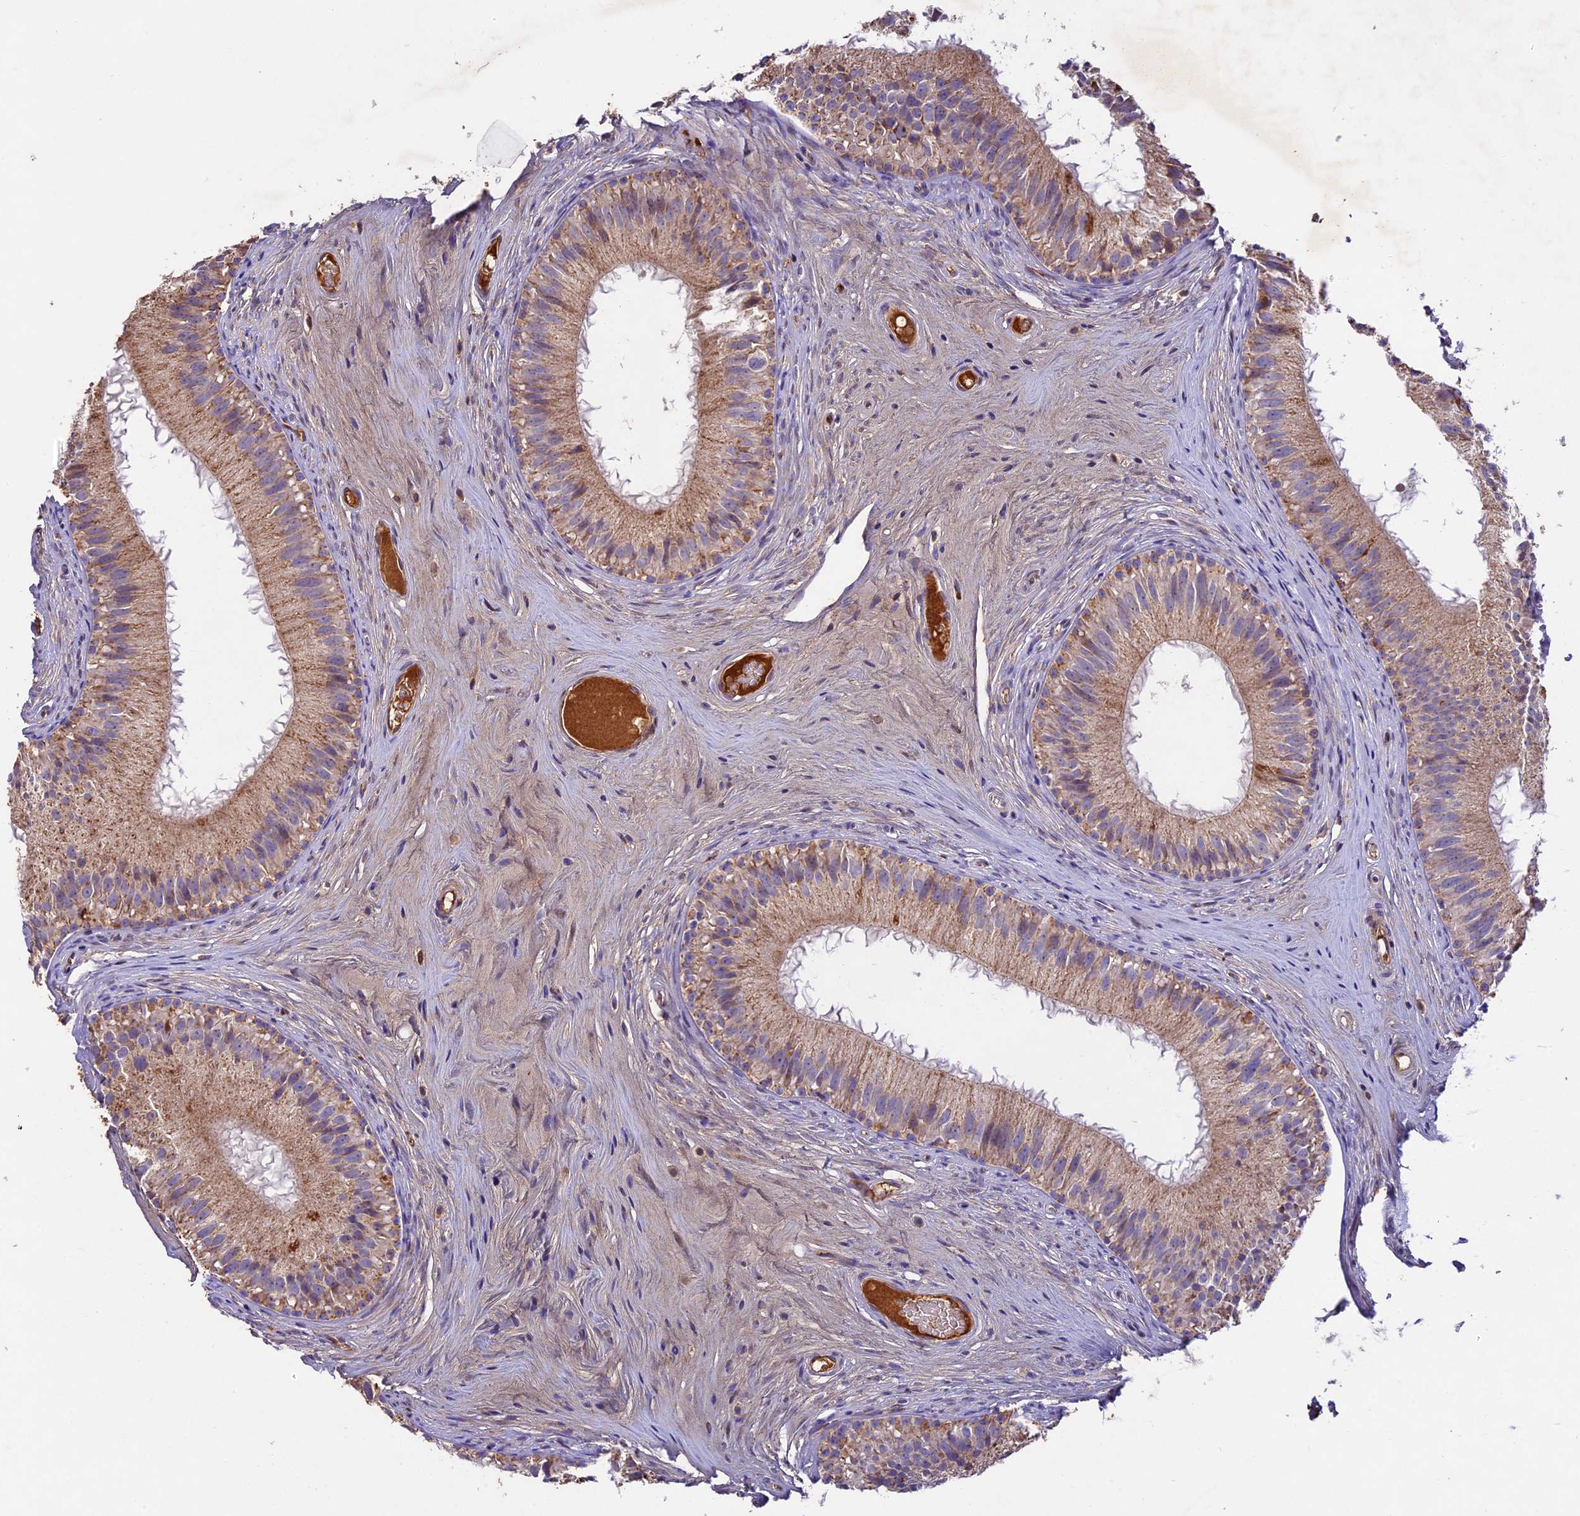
{"staining": {"intensity": "moderate", "quantity": "25%-75%", "location": "cytoplasmic/membranous"}, "tissue": "epididymis", "cell_type": "Glandular cells", "image_type": "normal", "snomed": [{"axis": "morphology", "description": "Normal tissue, NOS"}, {"axis": "topography", "description": "Epididymis"}], "caption": "IHC image of unremarkable human epididymis stained for a protein (brown), which exhibits medium levels of moderate cytoplasmic/membranous positivity in approximately 25%-75% of glandular cells.", "gene": "OCEL1", "patient": {"sex": "male", "age": 45}}